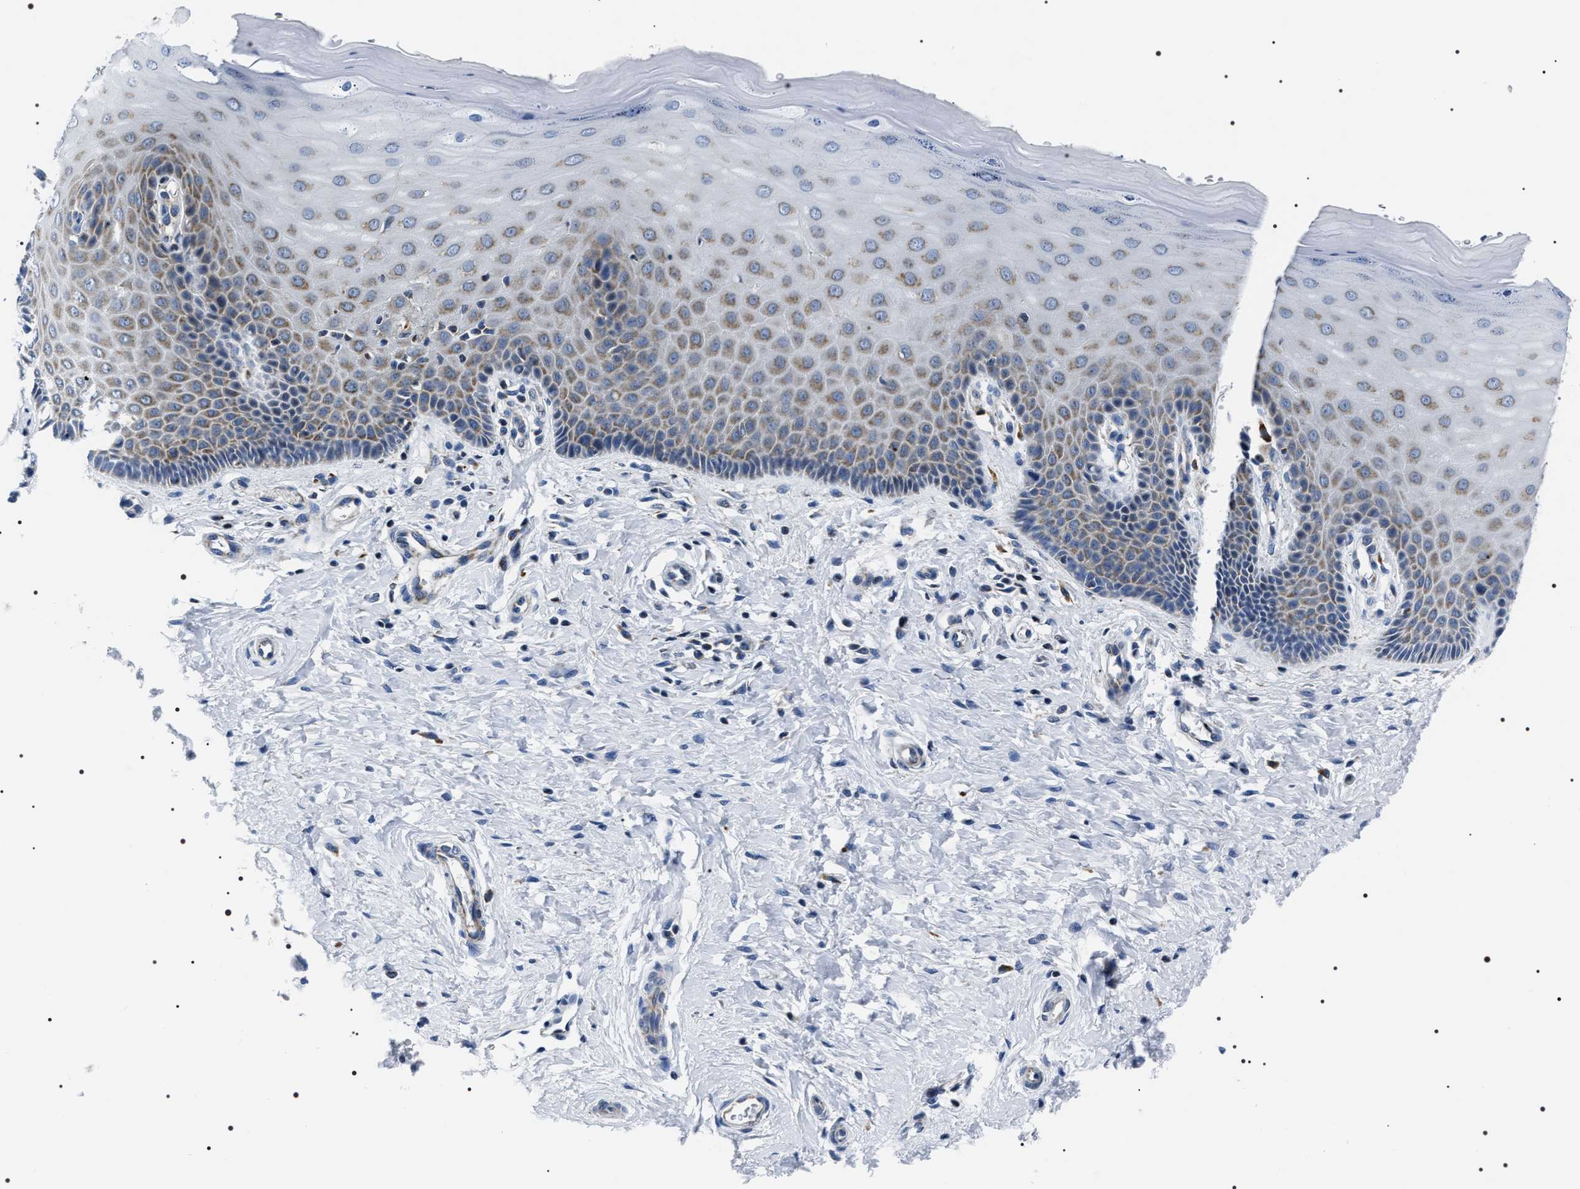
{"staining": {"intensity": "moderate", "quantity": "25%-75%", "location": "cytoplasmic/membranous"}, "tissue": "cervix", "cell_type": "Glandular cells", "image_type": "normal", "snomed": [{"axis": "morphology", "description": "Normal tissue, NOS"}, {"axis": "topography", "description": "Cervix"}], "caption": "Protein staining by immunohistochemistry (IHC) displays moderate cytoplasmic/membranous positivity in approximately 25%-75% of glandular cells in unremarkable cervix.", "gene": "NTMT1", "patient": {"sex": "female", "age": 55}}